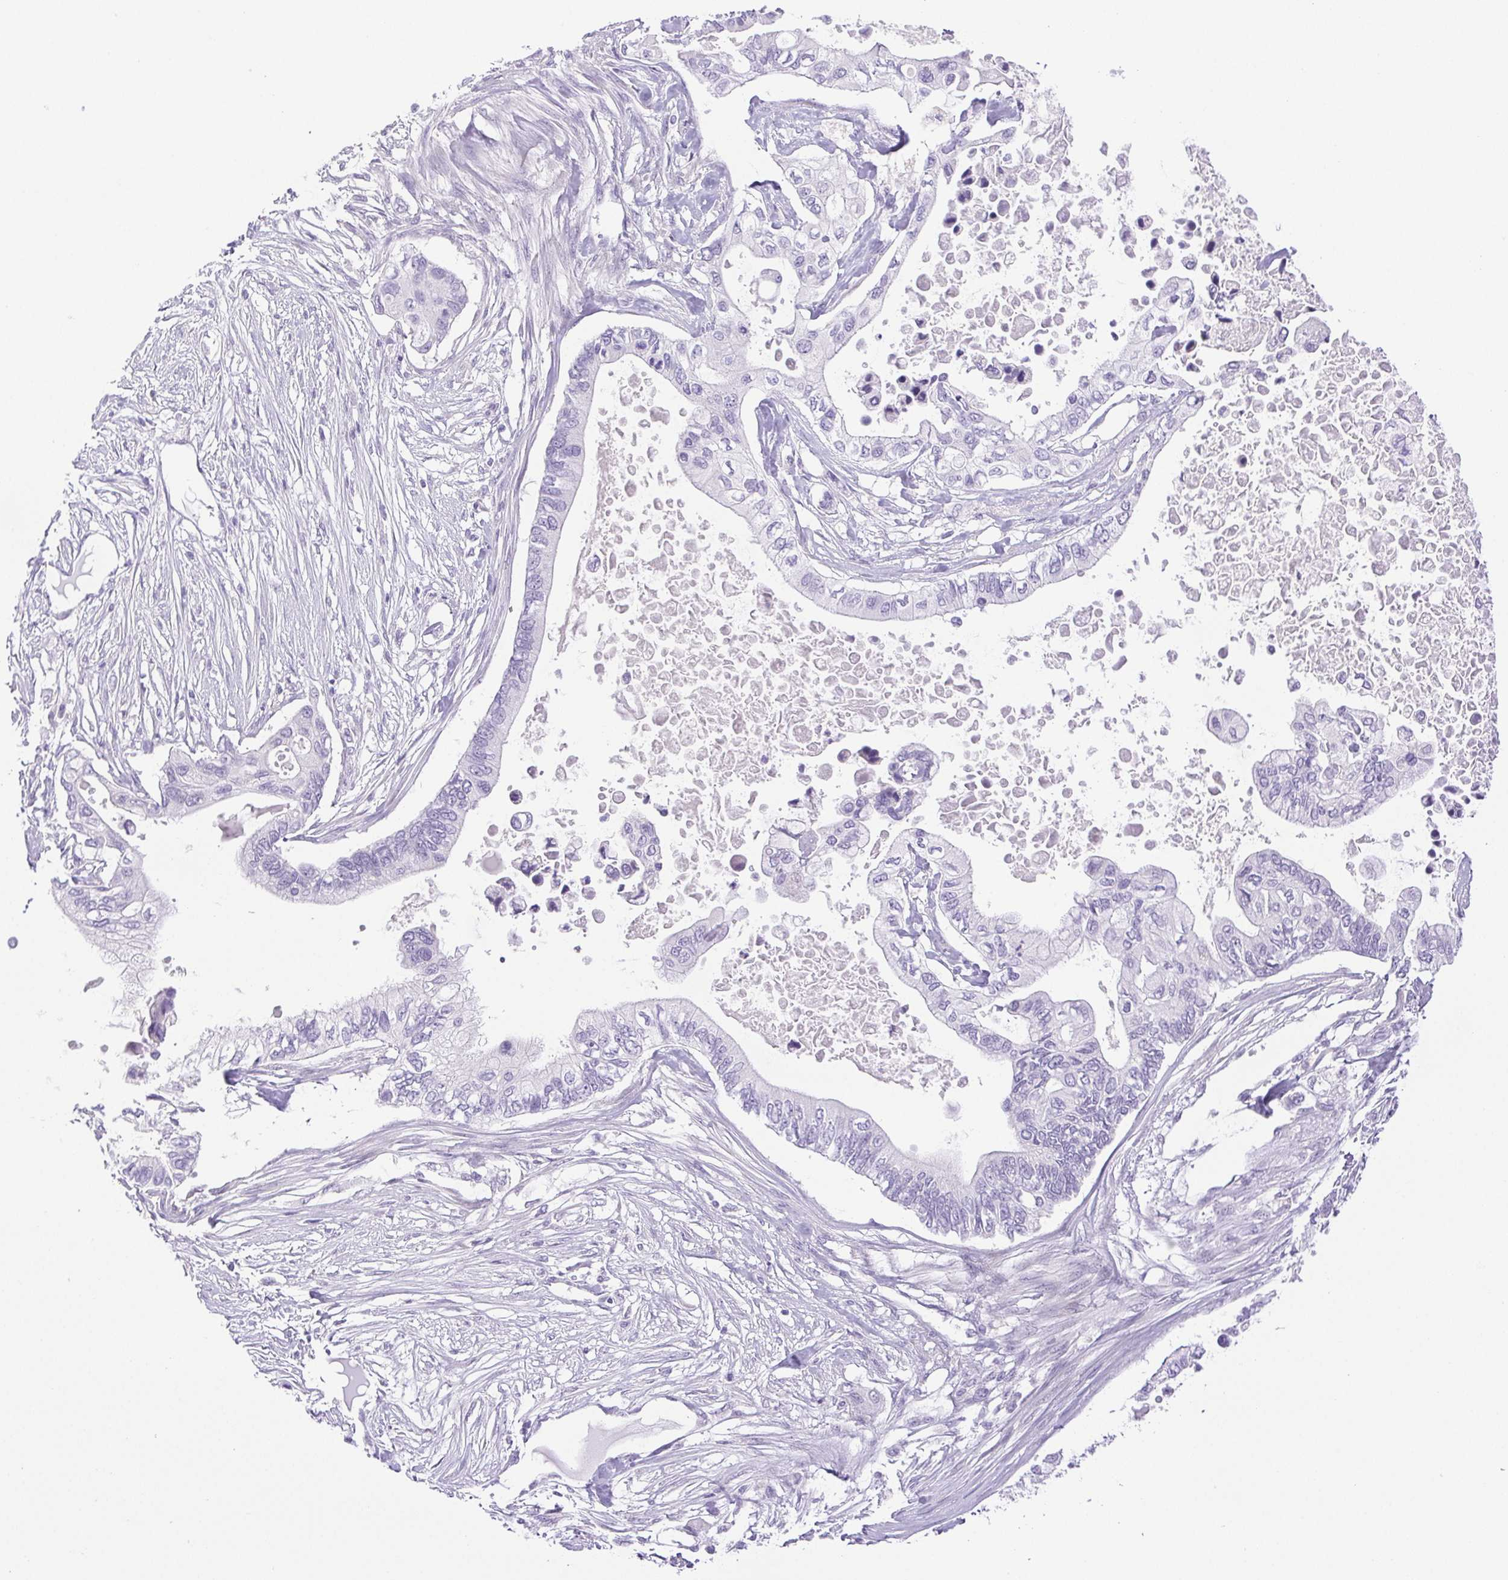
{"staining": {"intensity": "negative", "quantity": "none", "location": "none"}, "tissue": "pancreatic cancer", "cell_type": "Tumor cells", "image_type": "cancer", "snomed": [{"axis": "morphology", "description": "Adenocarcinoma, NOS"}, {"axis": "topography", "description": "Pancreas"}], "caption": "This is an immunohistochemistry (IHC) histopathology image of pancreatic adenocarcinoma. There is no staining in tumor cells.", "gene": "PAPPA2", "patient": {"sex": "female", "age": 63}}